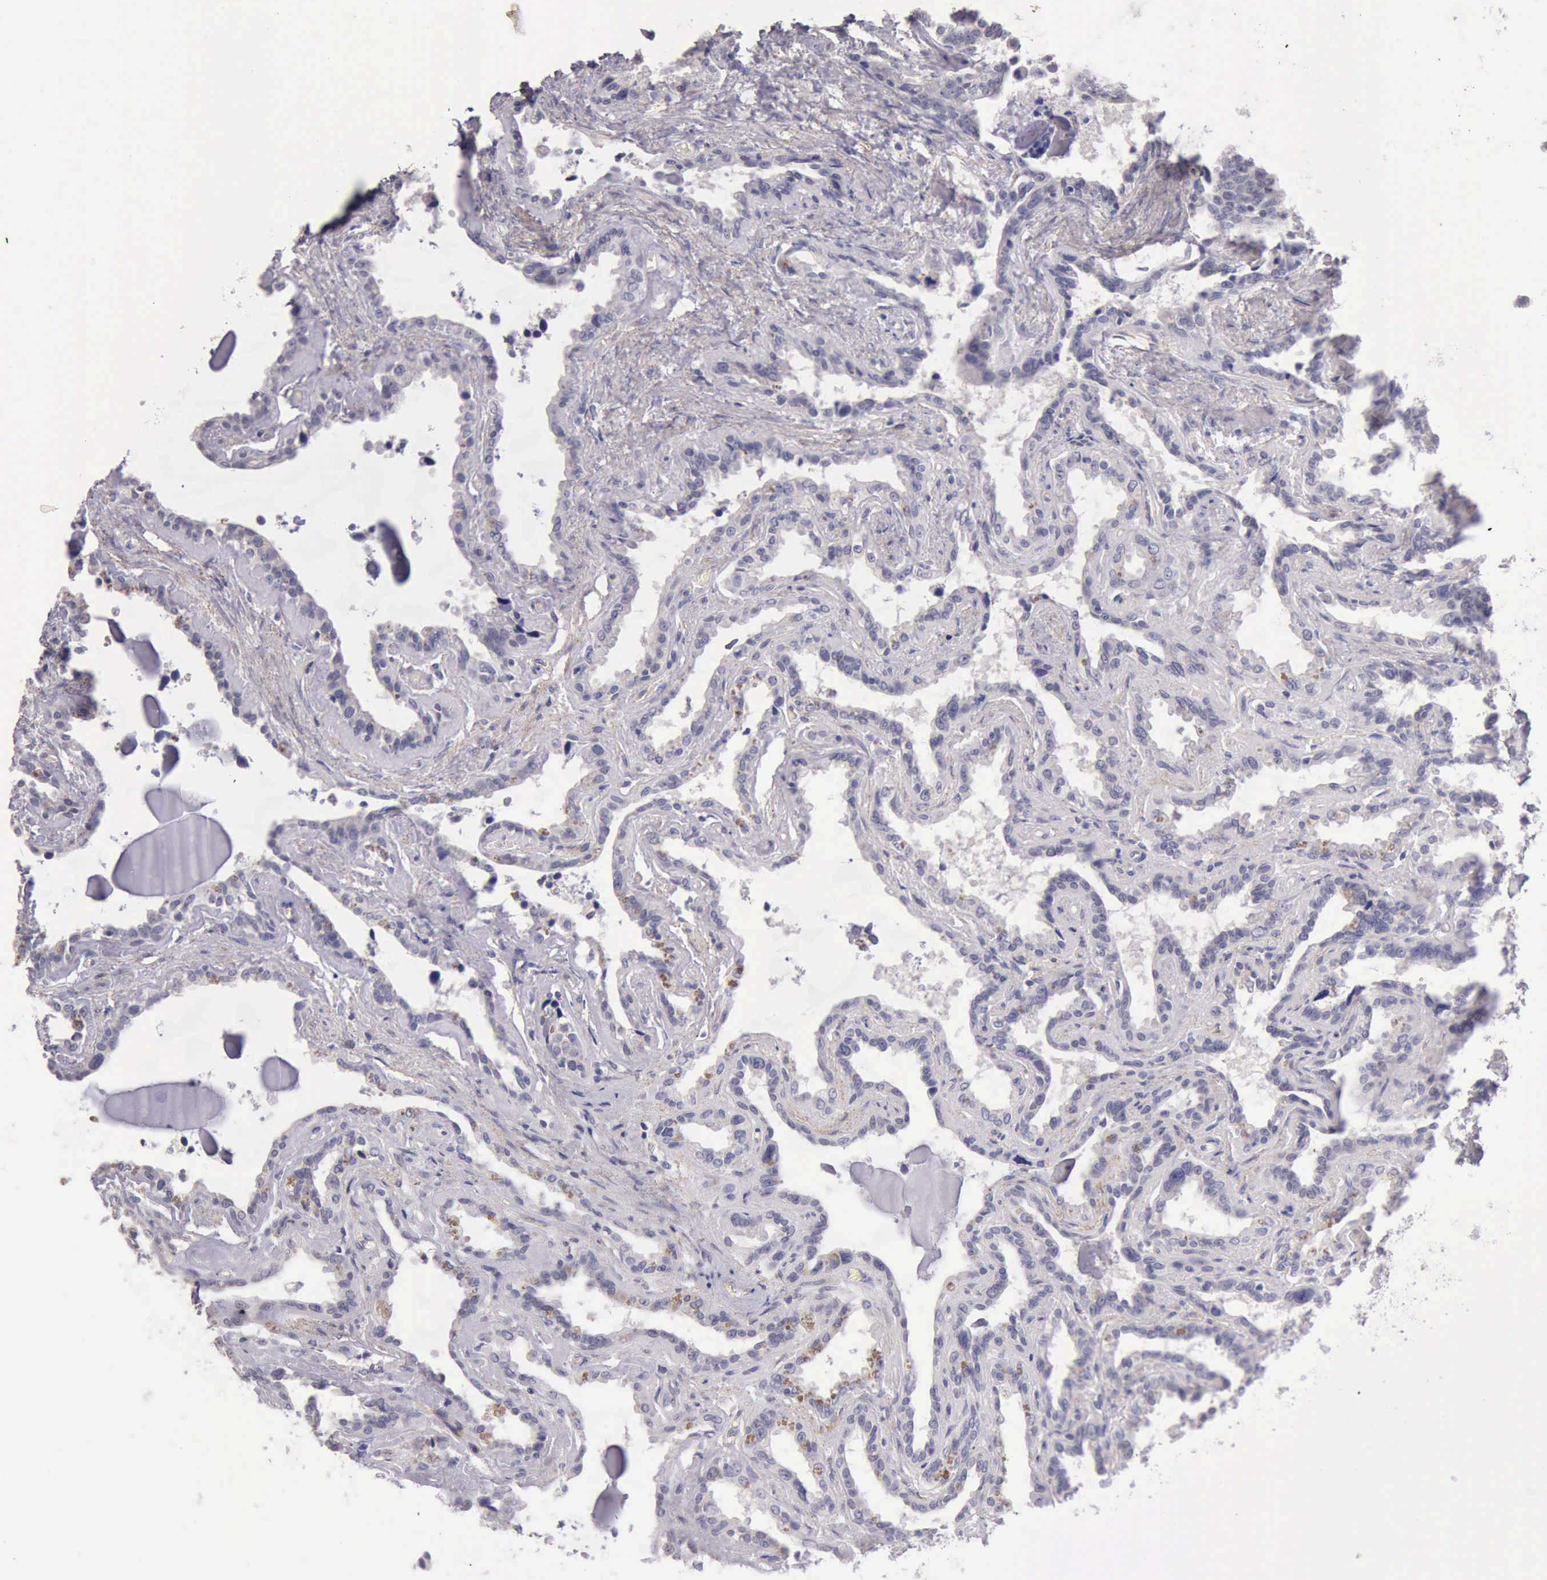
{"staining": {"intensity": "negative", "quantity": "none", "location": "none"}, "tissue": "seminal vesicle", "cell_type": "Glandular cells", "image_type": "normal", "snomed": [{"axis": "morphology", "description": "Normal tissue, NOS"}, {"axis": "morphology", "description": "Inflammation, NOS"}, {"axis": "topography", "description": "Urinary bladder"}, {"axis": "topography", "description": "Prostate"}, {"axis": "topography", "description": "Seminal veicle"}], "caption": "The photomicrograph displays no staining of glandular cells in unremarkable seminal vesicle. The staining is performed using DAB brown chromogen with nuclei counter-stained in using hematoxylin.", "gene": "KCND1", "patient": {"sex": "male", "age": 82}}